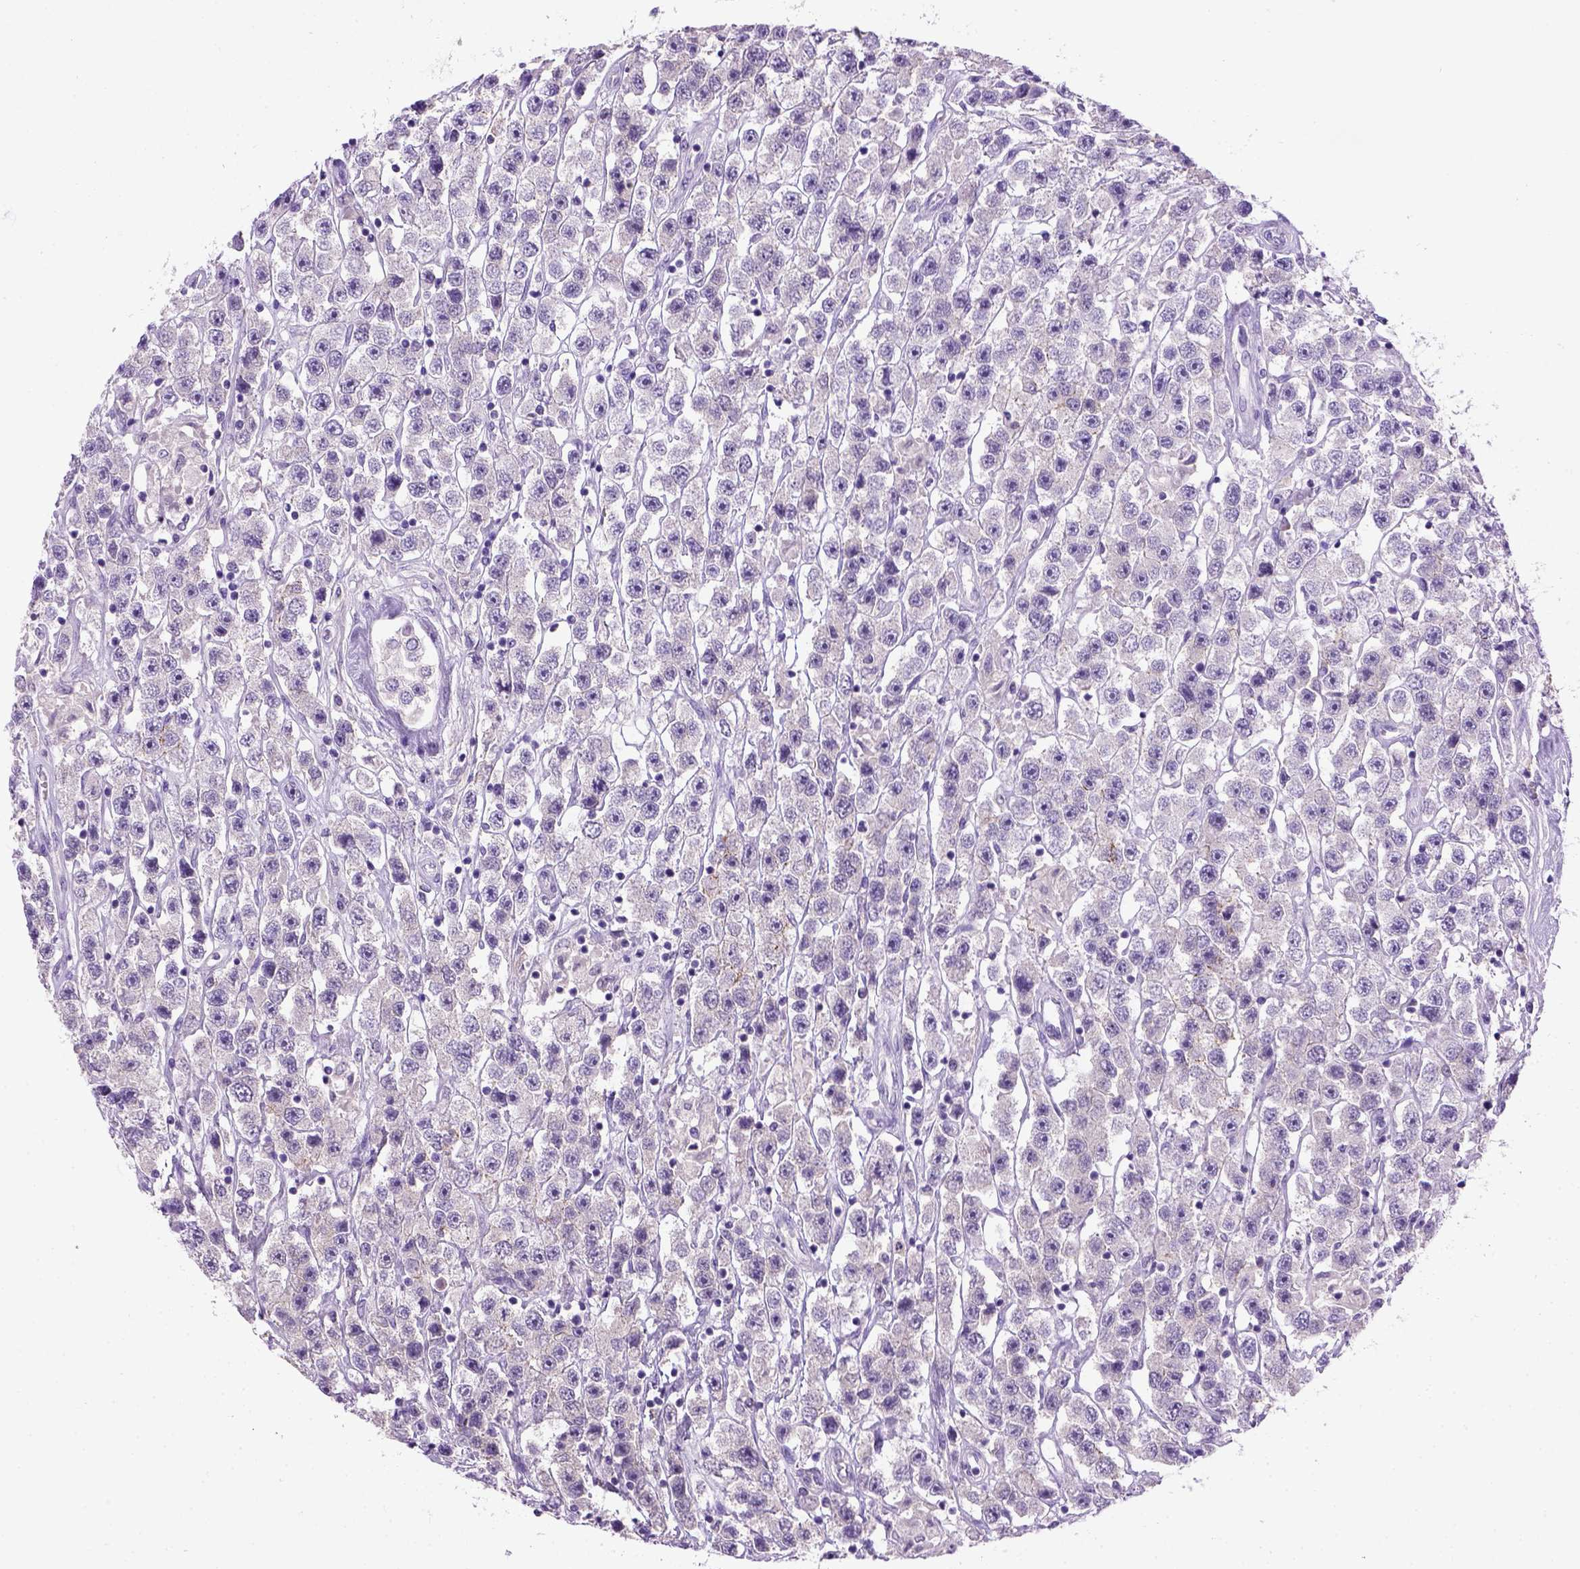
{"staining": {"intensity": "negative", "quantity": "none", "location": "none"}, "tissue": "testis cancer", "cell_type": "Tumor cells", "image_type": "cancer", "snomed": [{"axis": "morphology", "description": "Seminoma, NOS"}, {"axis": "topography", "description": "Testis"}], "caption": "High power microscopy photomicrograph of an immunohistochemistry image of testis seminoma, revealing no significant expression in tumor cells. Nuclei are stained in blue.", "gene": "CDH1", "patient": {"sex": "male", "age": 45}}